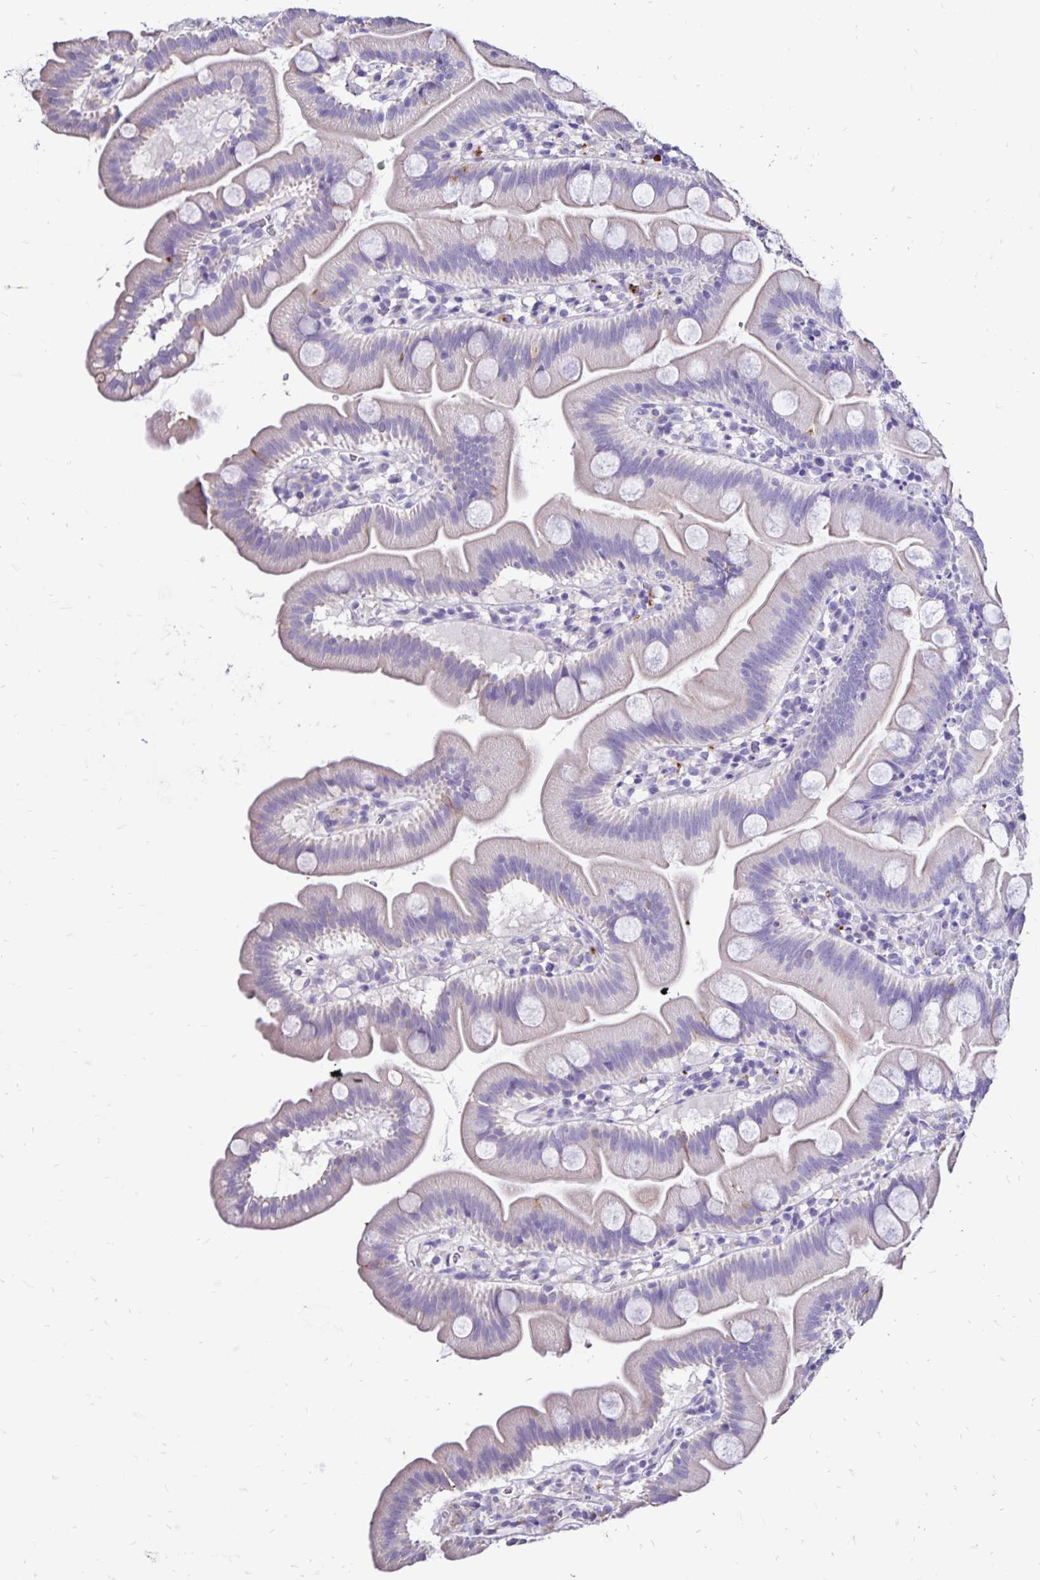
{"staining": {"intensity": "weak", "quantity": "<25%", "location": "cytoplasmic/membranous"}, "tissue": "small intestine", "cell_type": "Glandular cells", "image_type": "normal", "snomed": [{"axis": "morphology", "description": "Normal tissue, NOS"}, {"axis": "topography", "description": "Small intestine"}], "caption": "Image shows no significant protein expression in glandular cells of normal small intestine.", "gene": "EVPL", "patient": {"sex": "female", "age": 68}}